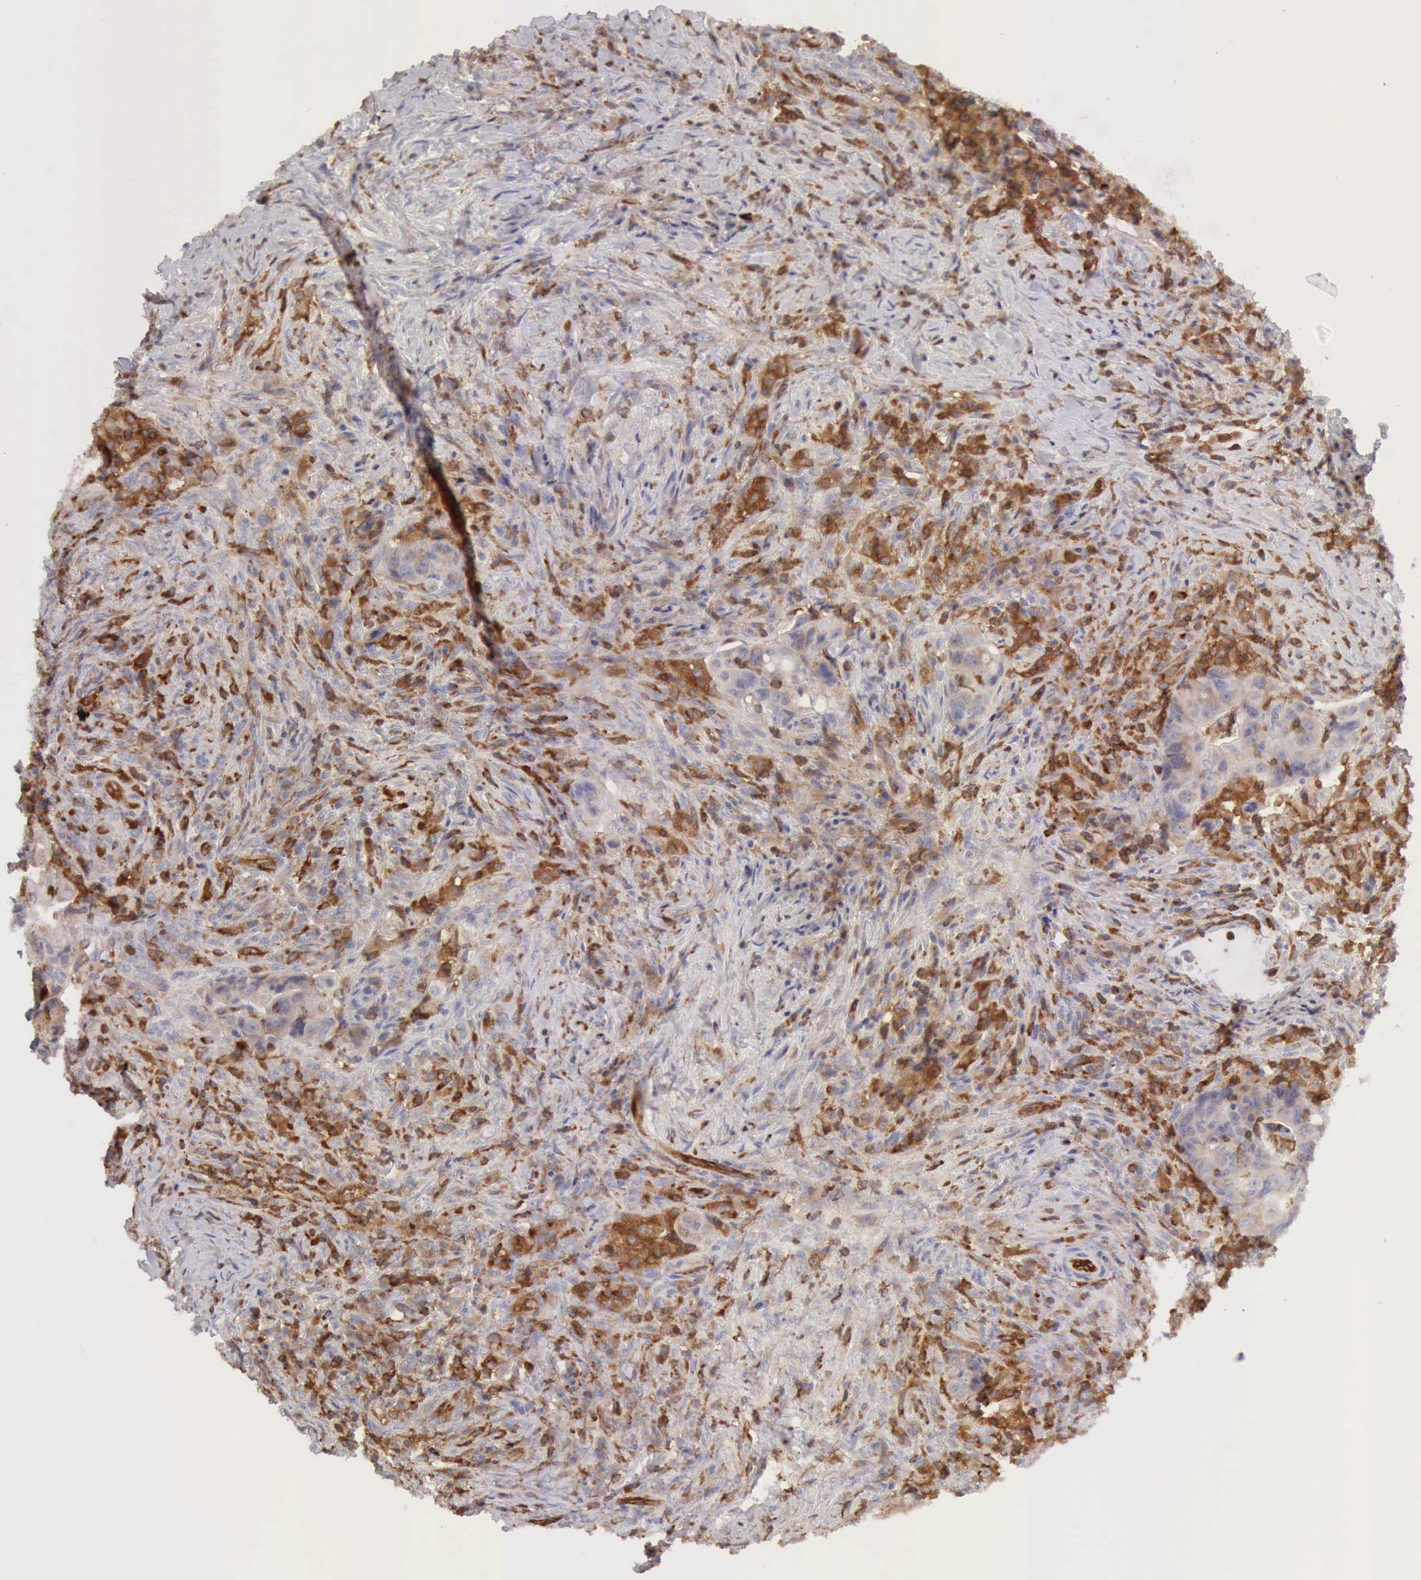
{"staining": {"intensity": "weak", "quantity": "25%-75%", "location": "cytoplasmic/membranous"}, "tissue": "colorectal cancer", "cell_type": "Tumor cells", "image_type": "cancer", "snomed": [{"axis": "morphology", "description": "Adenocarcinoma, NOS"}, {"axis": "topography", "description": "Rectum"}], "caption": "This is a micrograph of immunohistochemistry staining of colorectal cancer, which shows weak staining in the cytoplasmic/membranous of tumor cells.", "gene": "ARHGAP4", "patient": {"sex": "female", "age": 71}}